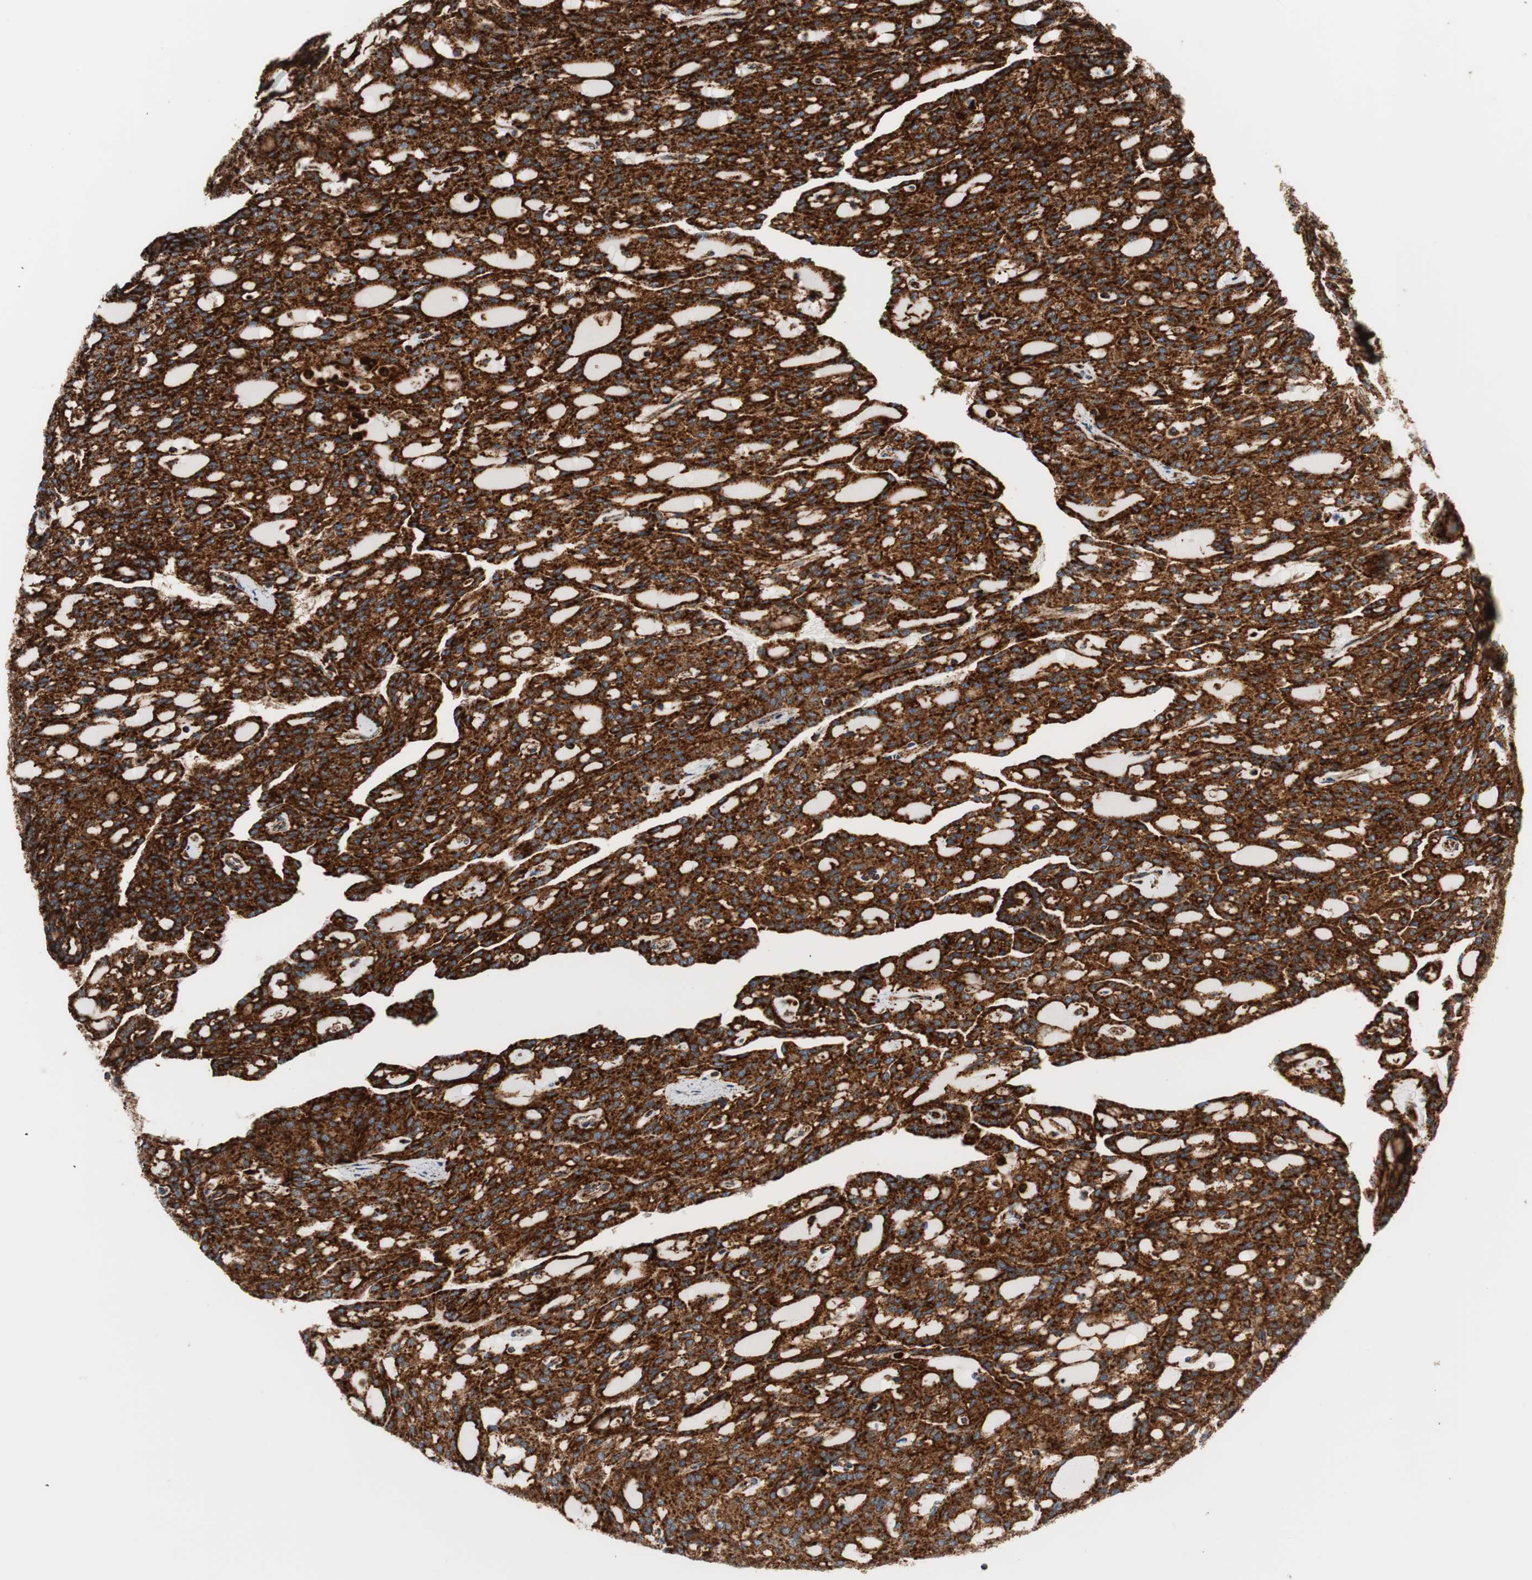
{"staining": {"intensity": "strong", "quantity": ">75%", "location": "cytoplasmic/membranous"}, "tissue": "renal cancer", "cell_type": "Tumor cells", "image_type": "cancer", "snomed": [{"axis": "morphology", "description": "Adenocarcinoma, NOS"}, {"axis": "topography", "description": "Kidney"}], "caption": "Human adenocarcinoma (renal) stained with a protein marker displays strong staining in tumor cells.", "gene": "LAMP1", "patient": {"sex": "male", "age": 63}}